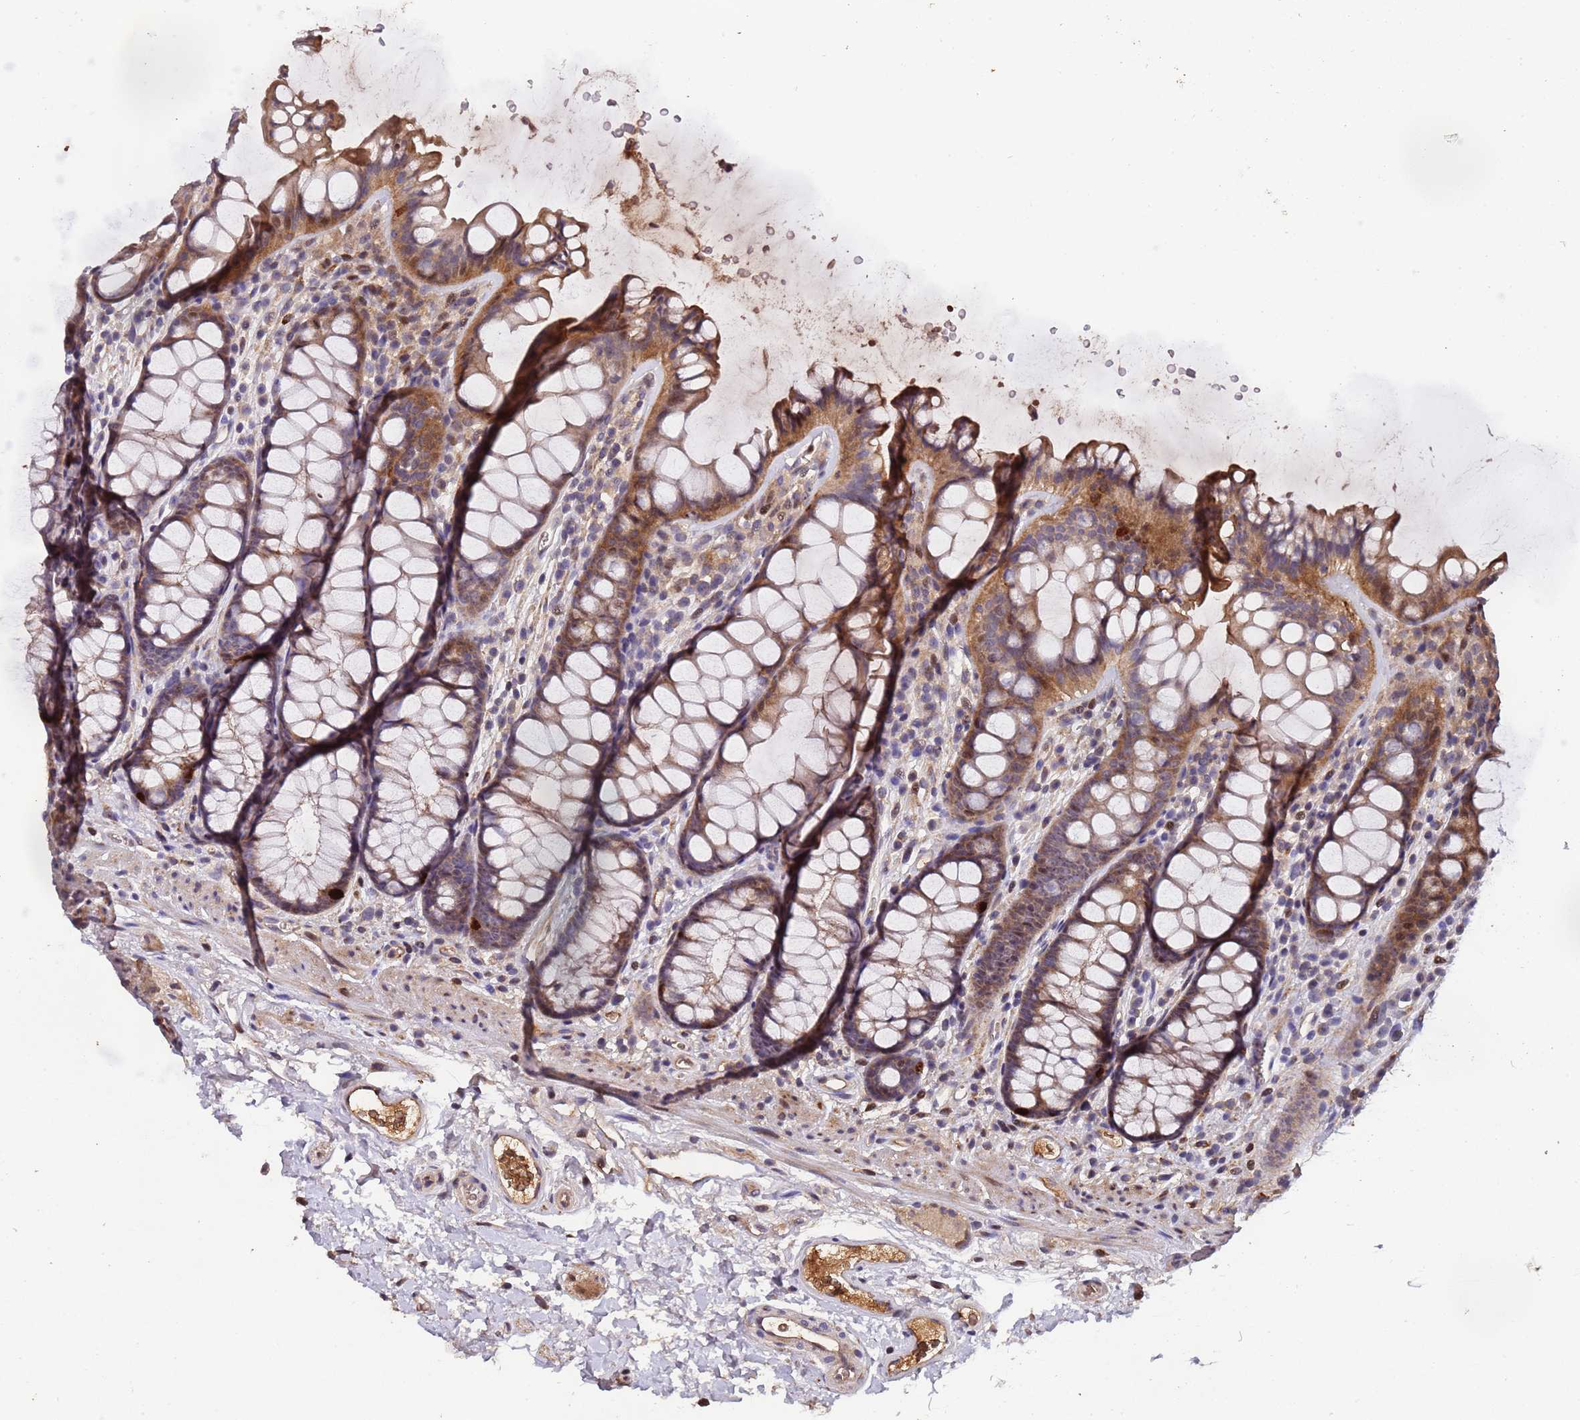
{"staining": {"intensity": "moderate", "quantity": ">75%", "location": "cytoplasmic/membranous"}, "tissue": "colon", "cell_type": "Endothelial cells", "image_type": "normal", "snomed": [{"axis": "morphology", "description": "Normal tissue, NOS"}, {"axis": "topography", "description": "Colon"}], "caption": "Moderate cytoplasmic/membranous expression is present in about >75% of endothelial cells in unremarkable colon.", "gene": "CCDC184", "patient": {"sex": "female", "age": 82}}